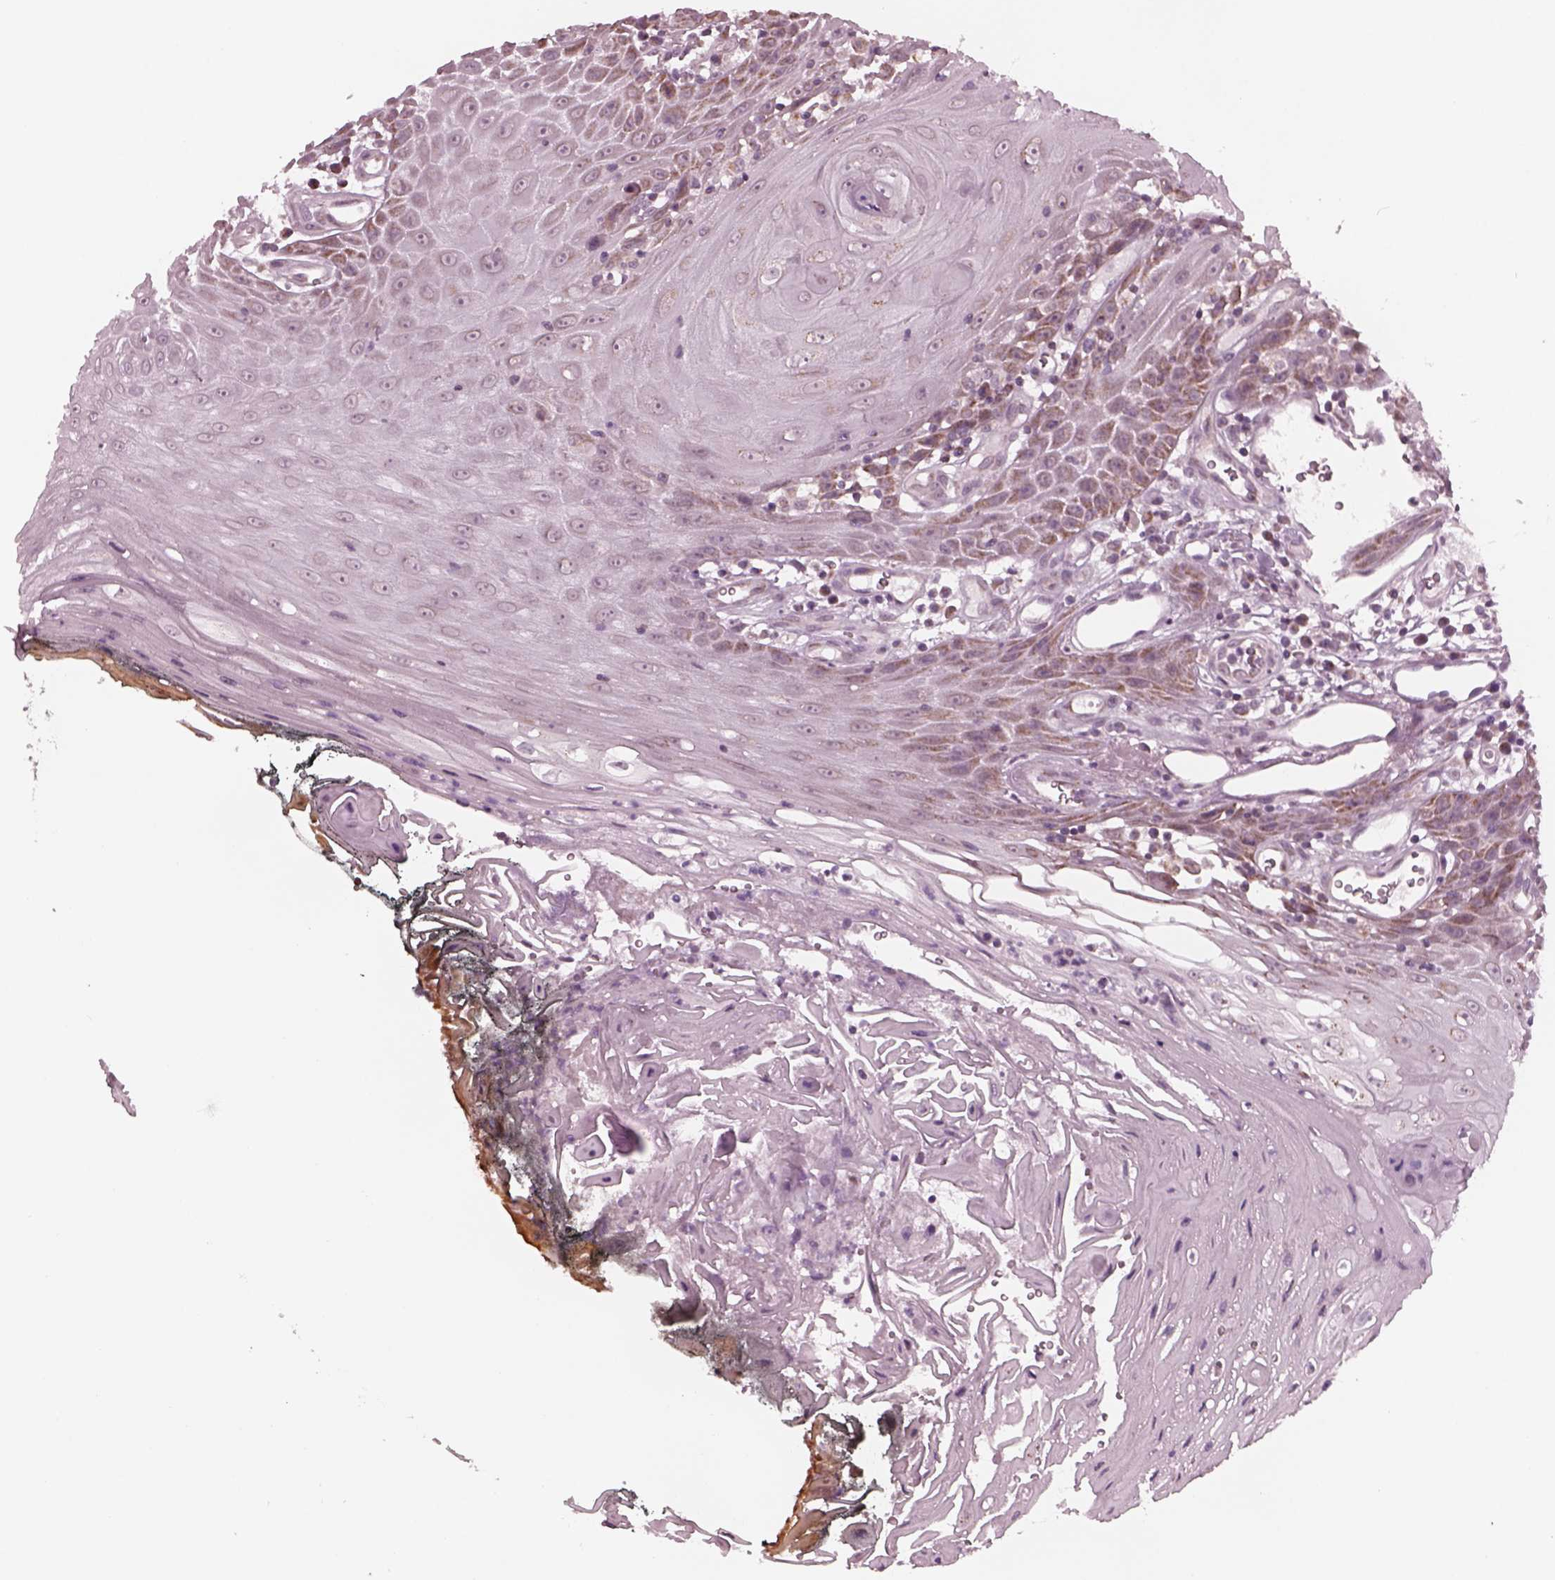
{"staining": {"intensity": "moderate", "quantity": "<25%", "location": "cytoplasmic/membranous"}, "tissue": "head and neck cancer", "cell_type": "Tumor cells", "image_type": "cancer", "snomed": [{"axis": "morphology", "description": "Squamous cell carcinoma, NOS"}, {"axis": "topography", "description": "Head-Neck"}], "caption": "About <25% of tumor cells in human squamous cell carcinoma (head and neck) display moderate cytoplasmic/membranous protein expression as visualized by brown immunohistochemical staining.", "gene": "CELSR3", "patient": {"sex": "male", "age": 52}}